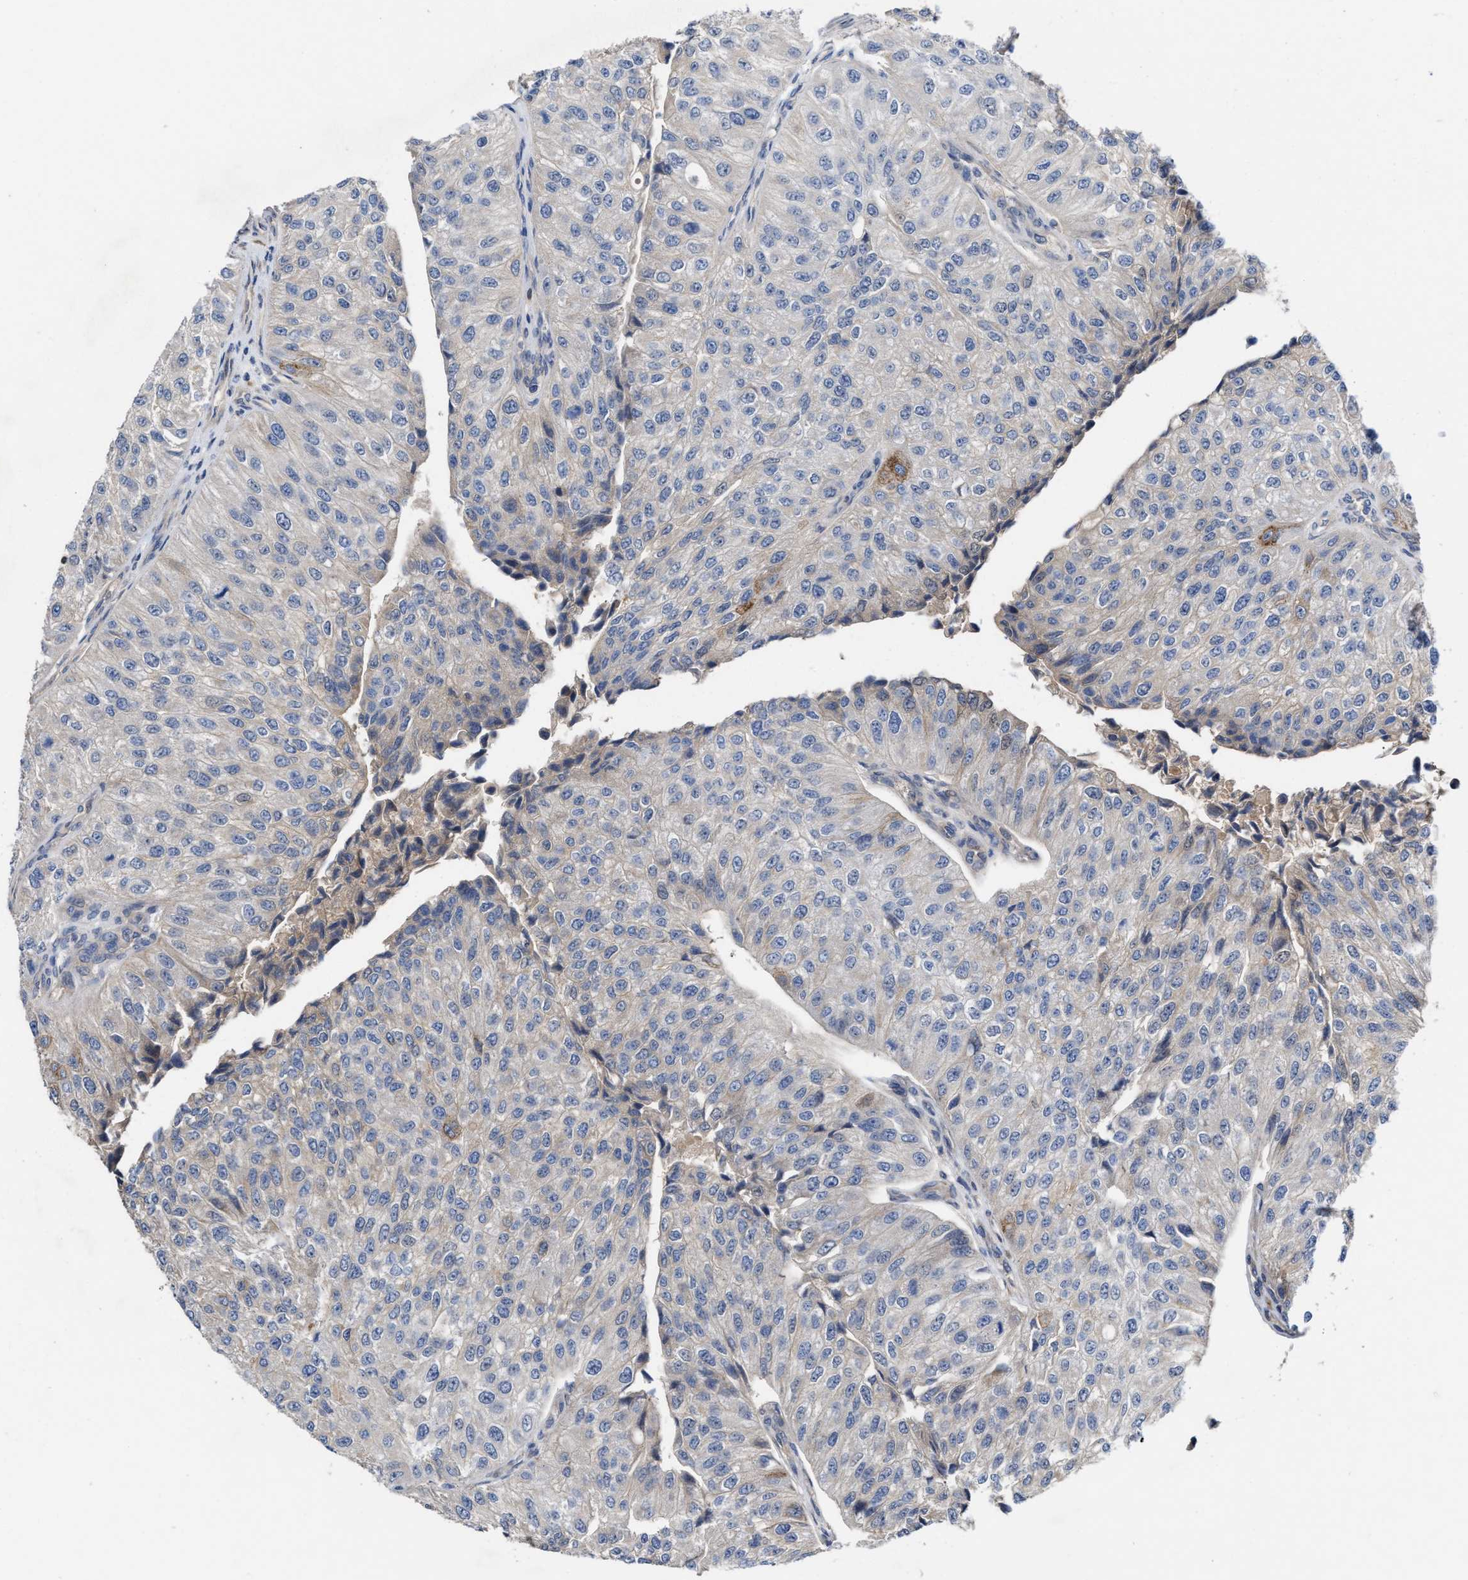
{"staining": {"intensity": "negative", "quantity": "none", "location": "none"}, "tissue": "urothelial cancer", "cell_type": "Tumor cells", "image_type": "cancer", "snomed": [{"axis": "morphology", "description": "Urothelial carcinoma, High grade"}, {"axis": "topography", "description": "Kidney"}, {"axis": "topography", "description": "Urinary bladder"}], "caption": "The immunohistochemistry (IHC) micrograph has no significant positivity in tumor cells of urothelial cancer tissue.", "gene": "BBLN", "patient": {"sex": "male", "age": 77}}